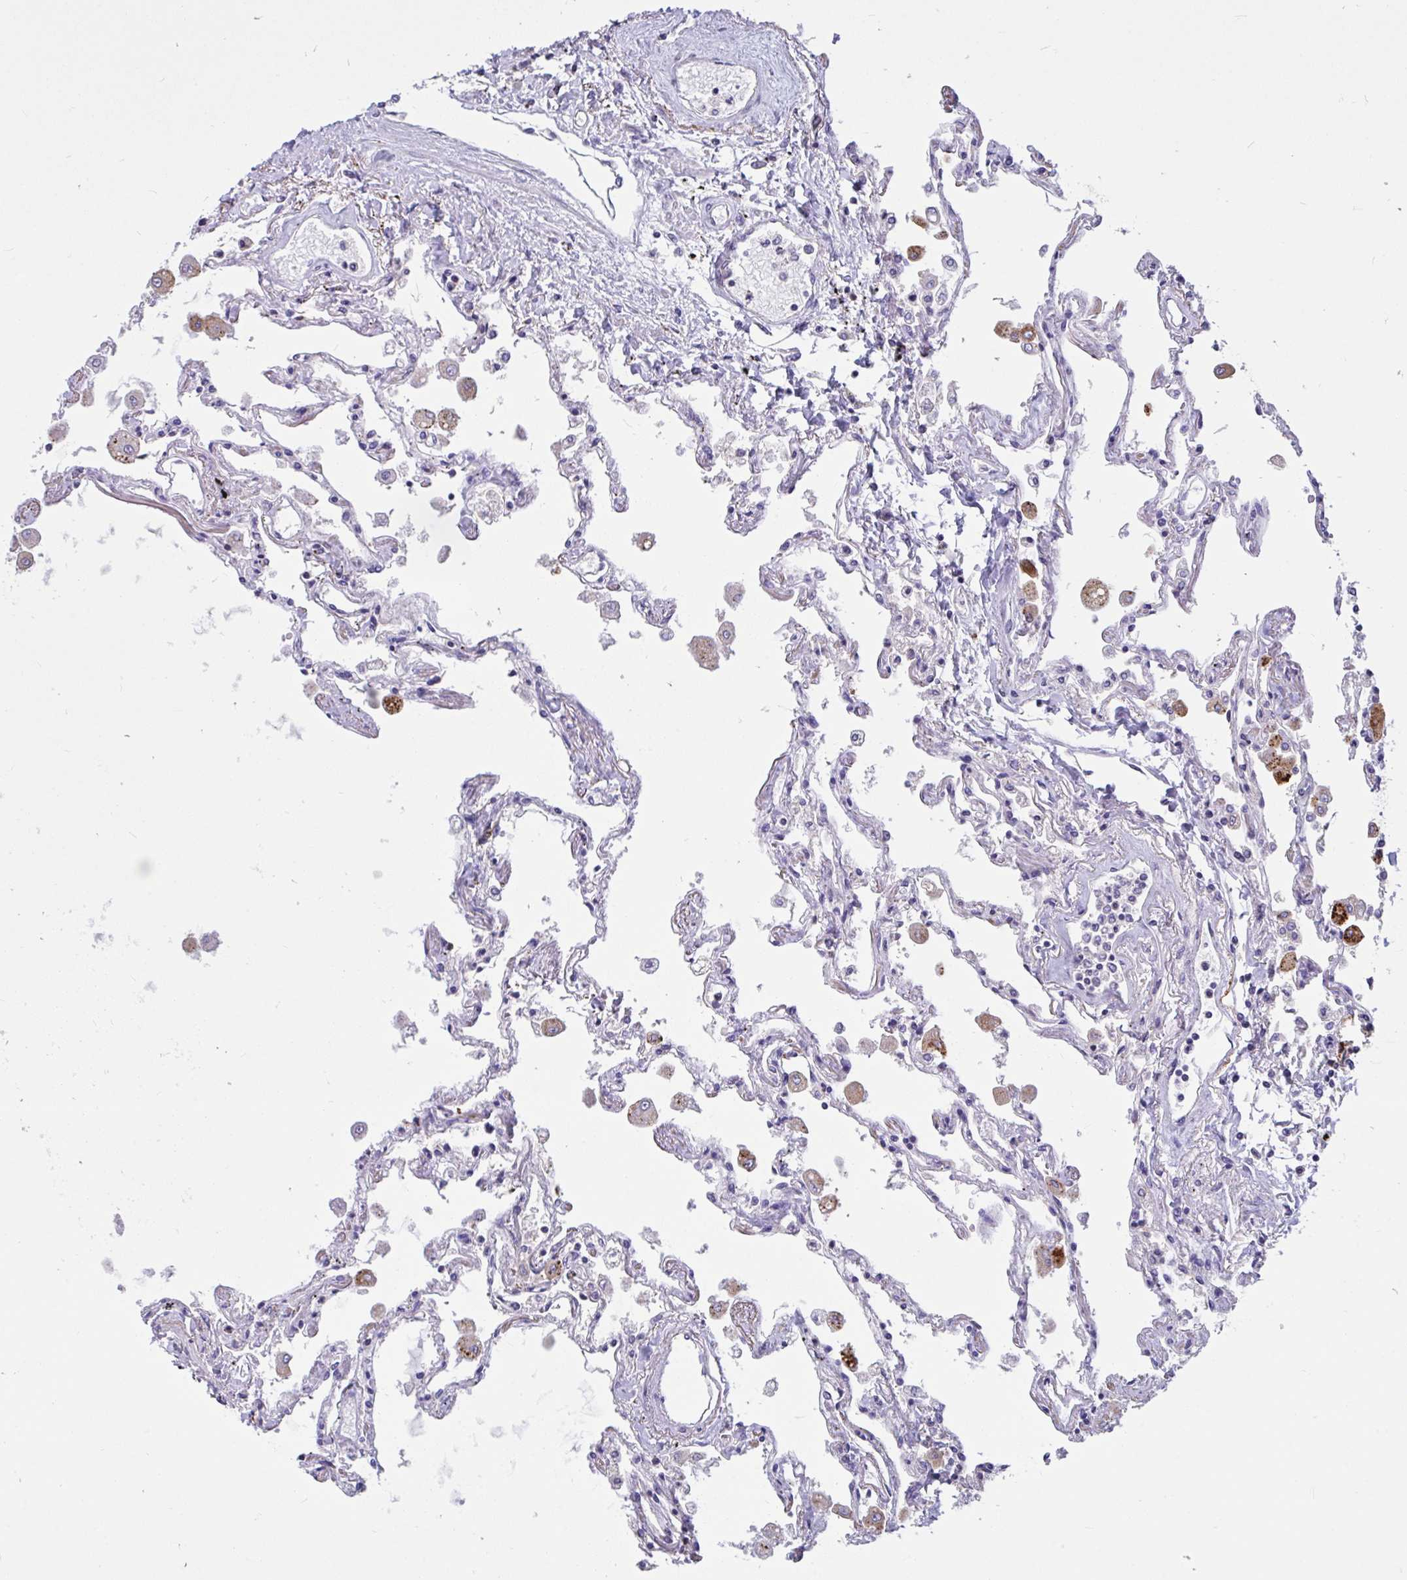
{"staining": {"intensity": "moderate", "quantity": "<25%", "location": "nuclear"}, "tissue": "lung", "cell_type": "Alveolar cells", "image_type": "normal", "snomed": [{"axis": "morphology", "description": "Normal tissue, NOS"}, {"axis": "morphology", "description": "Adenocarcinoma, NOS"}, {"axis": "topography", "description": "Cartilage tissue"}, {"axis": "topography", "description": "Lung"}], "caption": "Moderate nuclear protein positivity is appreciated in about <25% of alveolar cells in lung.", "gene": "DDX39A", "patient": {"sex": "female", "age": 67}}